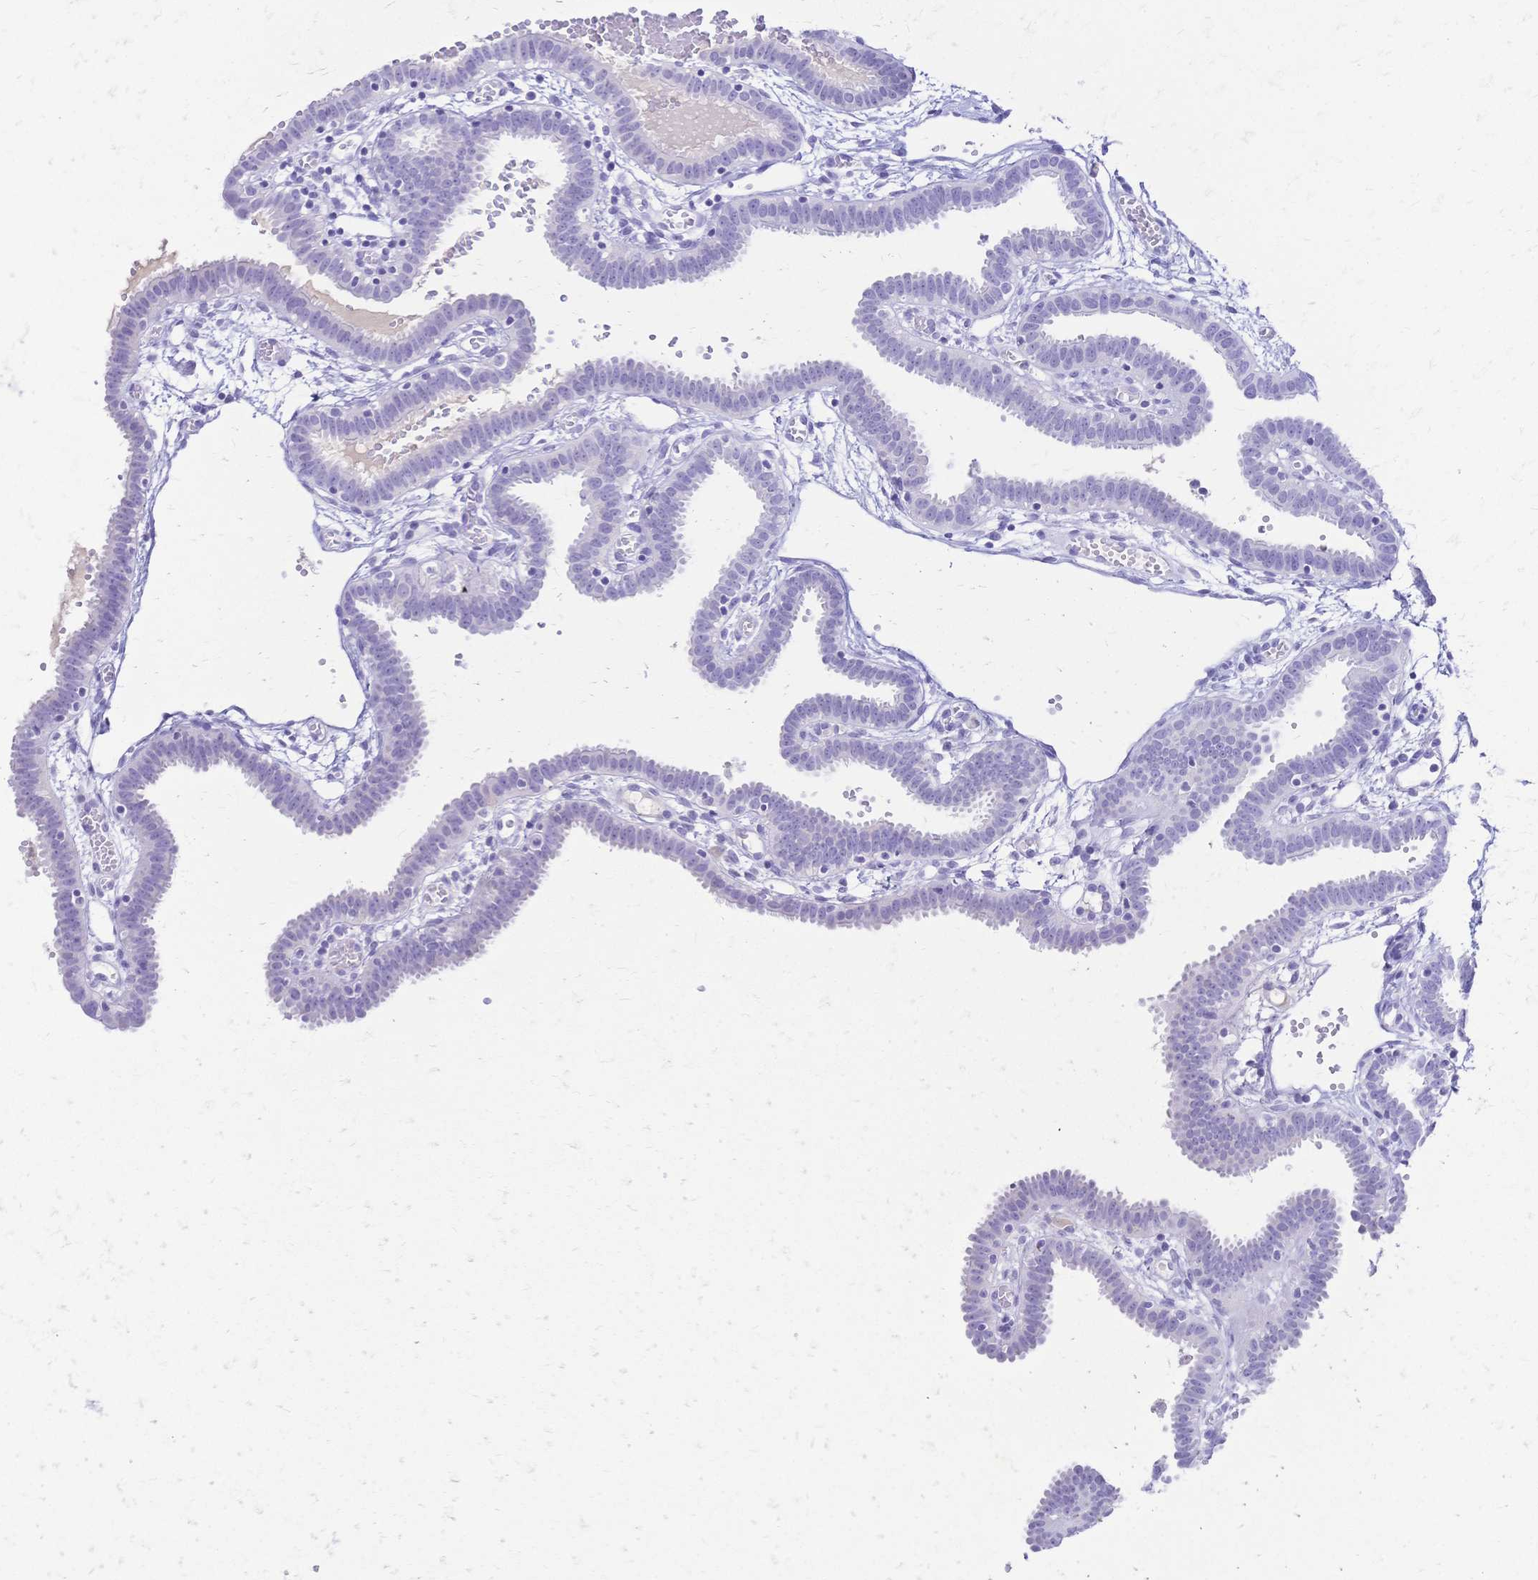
{"staining": {"intensity": "negative", "quantity": "none", "location": "none"}, "tissue": "fallopian tube", "cell_type": "Glandular cells", "image_type": "normal", "snomed": [{"axis": "morphology", "description": "Normal tissue, NOS"}, {"axis": "topography", "description": "Fallopian tube"}], "caption": "Immunohistochemistry (IHC) photomicrograph of benign fallopian tube: human fallopian tube stained with DAB (3,3'-diaminobenzidine) reveals no significant protein staining in glandular cells. The staining was performed using DAB (3,3'-diaminobenzidine) to visualize the protein expression in brown, while the nuclei were stained in blue with hematoxylin (Magnification: 20x).", "gene": "FA2H", "patient": {"sex": "female", "age": 37}}